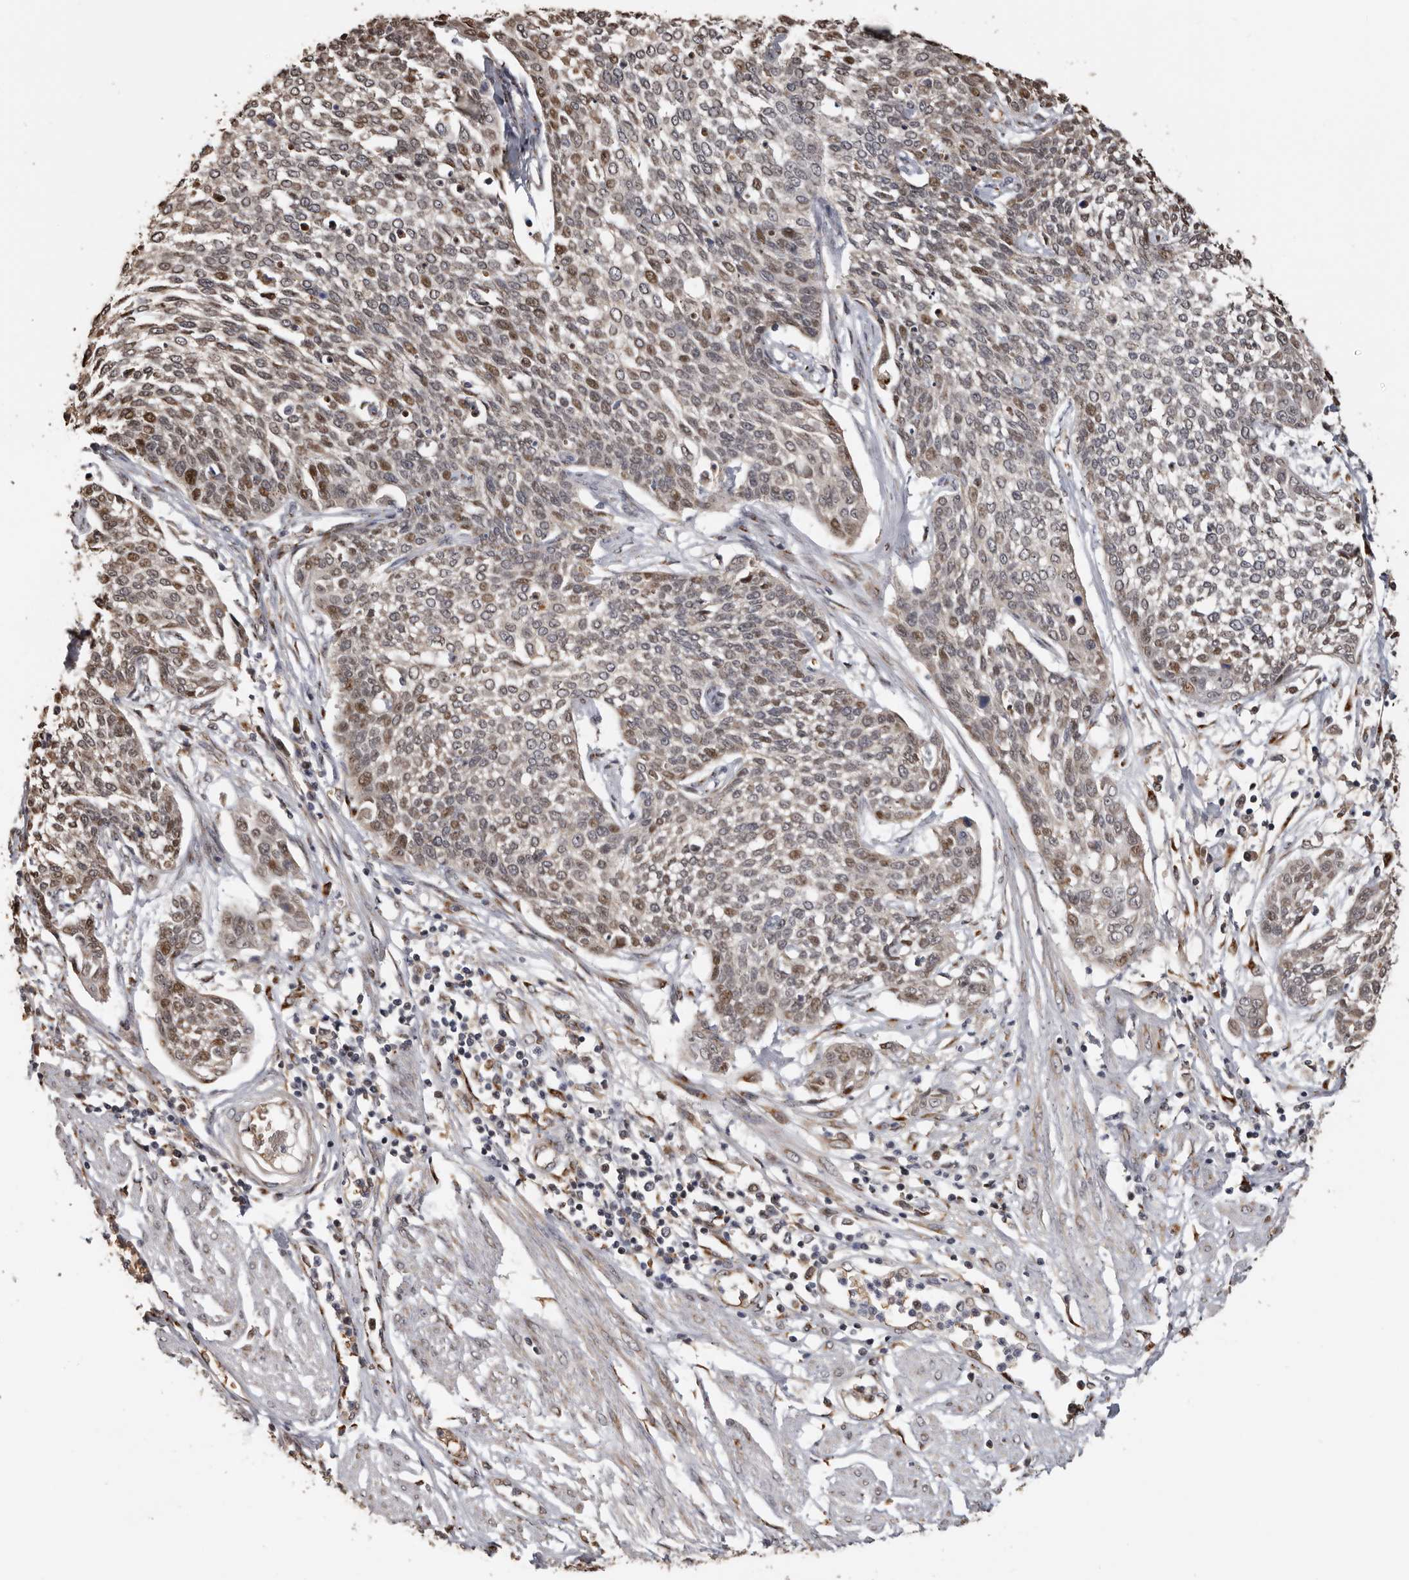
{"staining": {"intensity": "moderate", "quantity": "25%-75%", "location": "nuclear"}, "tissue": "cervical cancer", "cell_type": "Tumor cells", "image_type": "cancer", "snomed": [{"axis": "morphology", "description": "Squamous cell carcinoma, NOS"}, {"axis": "topography", "description": "Cervix"}], "caption": "Cervical squamous cell carcinoma was stained to show a protein in brown. There is medium levels of moderate nuclear expression in about 25%-75% of tumor cells. The protein is stained brown, and the nuclei are stained in blue (DAB IHC with brightfield microscopy, high magnification).", "gene": "ENTREP1", "patient": {"sex": "female", "age": 34}}